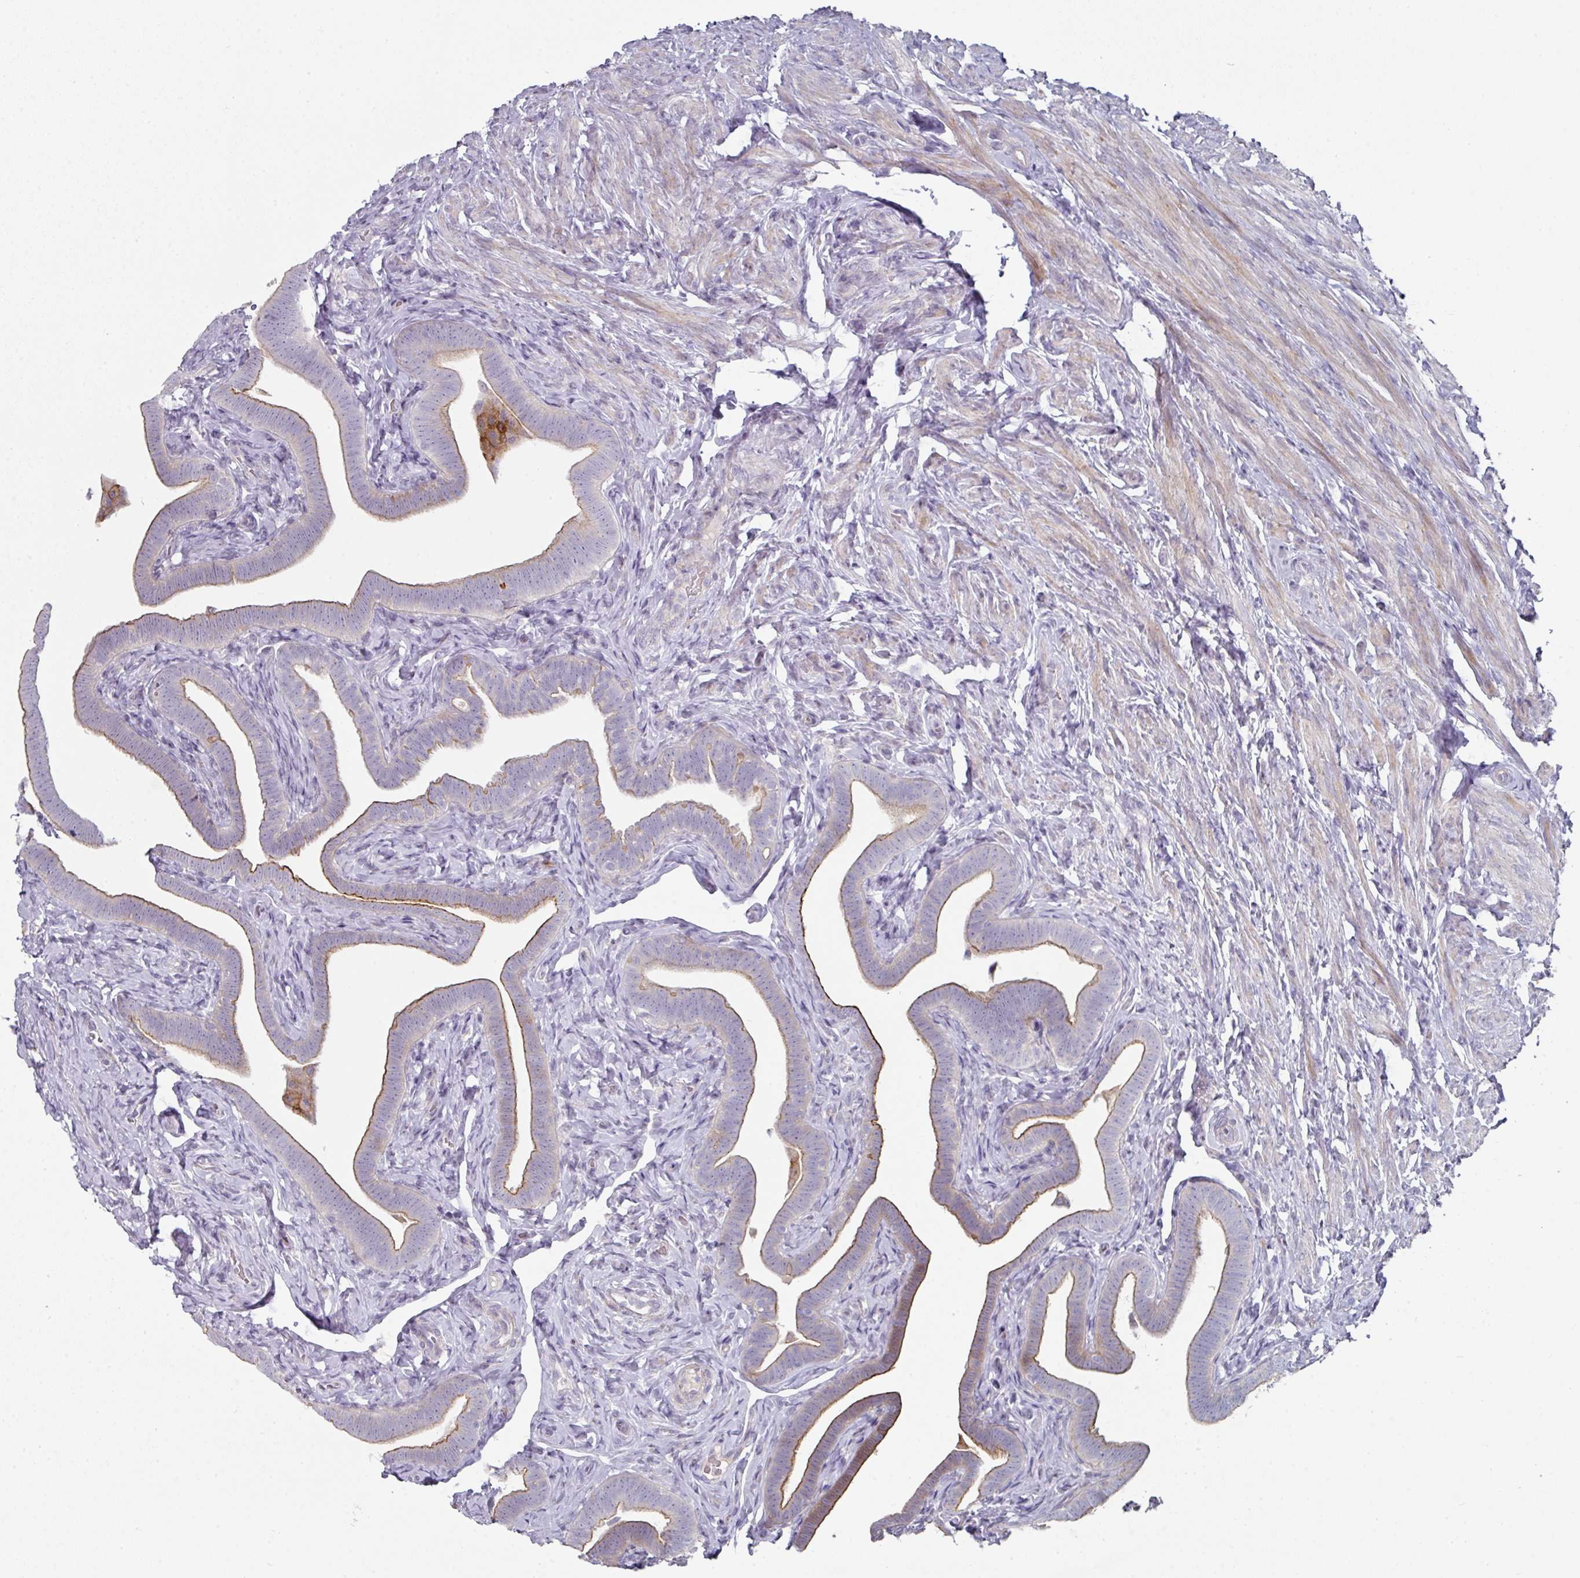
{"staining": {"intensity": "moderate", "quantity": "25%-75%", "location": "cytoplasmic/membranous"}, "tissue": "fallopian tube", "cell_type": "Glandular cells", "image_type": "normal", "snomed": [{"axis": "morphology", "description": "Normal tissue, NOS"}, {"axis": "topography", "description": "Fallopian tube"}], "caption": "Immunohistochemistry (IHC) micrograph of normal fallopian tube: fallopian tube stained using IHC exhibits medium levels of moderate protein expression localized specifically in the cytoplasmic/membranous of glandular cells, appearing as a cytoplasmic/membranous brown color.", "gene": "WSB2", "patient": {"sex": "female", "age": 69}}